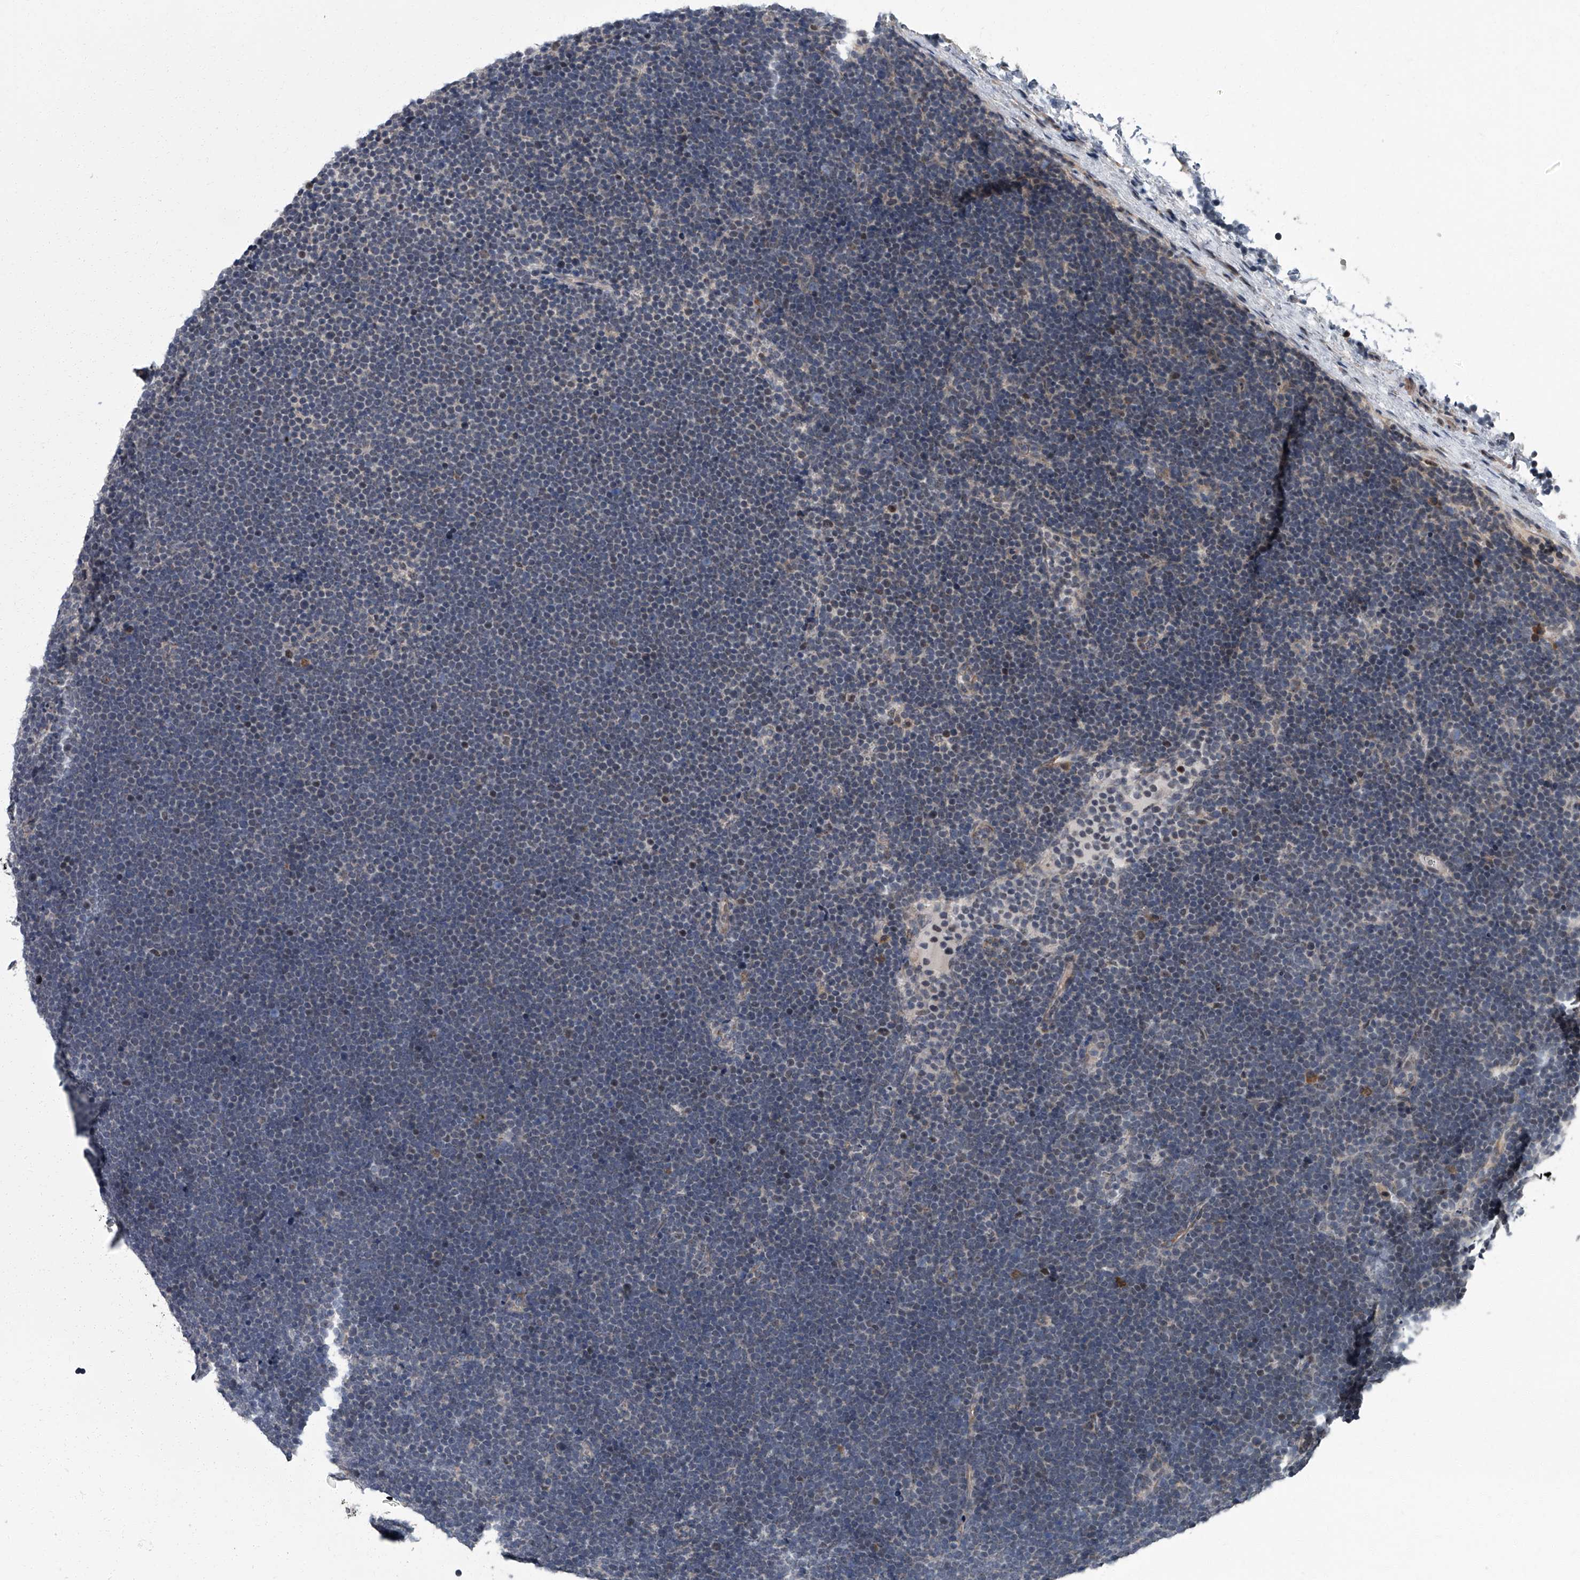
{"staining": {"intensity": "negative", "quantity": "none", "location": "none"}, "tissue": "lymphoma", "cell_type": "Tumor cells", "image_type": "cancer", "snomed": [{"axis": "morphology", "description": "Malignant lymphoma, non-Hodgkin's type, High grade"}, {"axis": "topography", "description": "Lymph node"}], "caption": "This is an IHC micrograph of malignant lymphoma, non-Hodgkin's type (high-grade). There is no staining in tumor cells.", "gene": "ZNF274", "patient": {"sex": "male", "age": 13}}